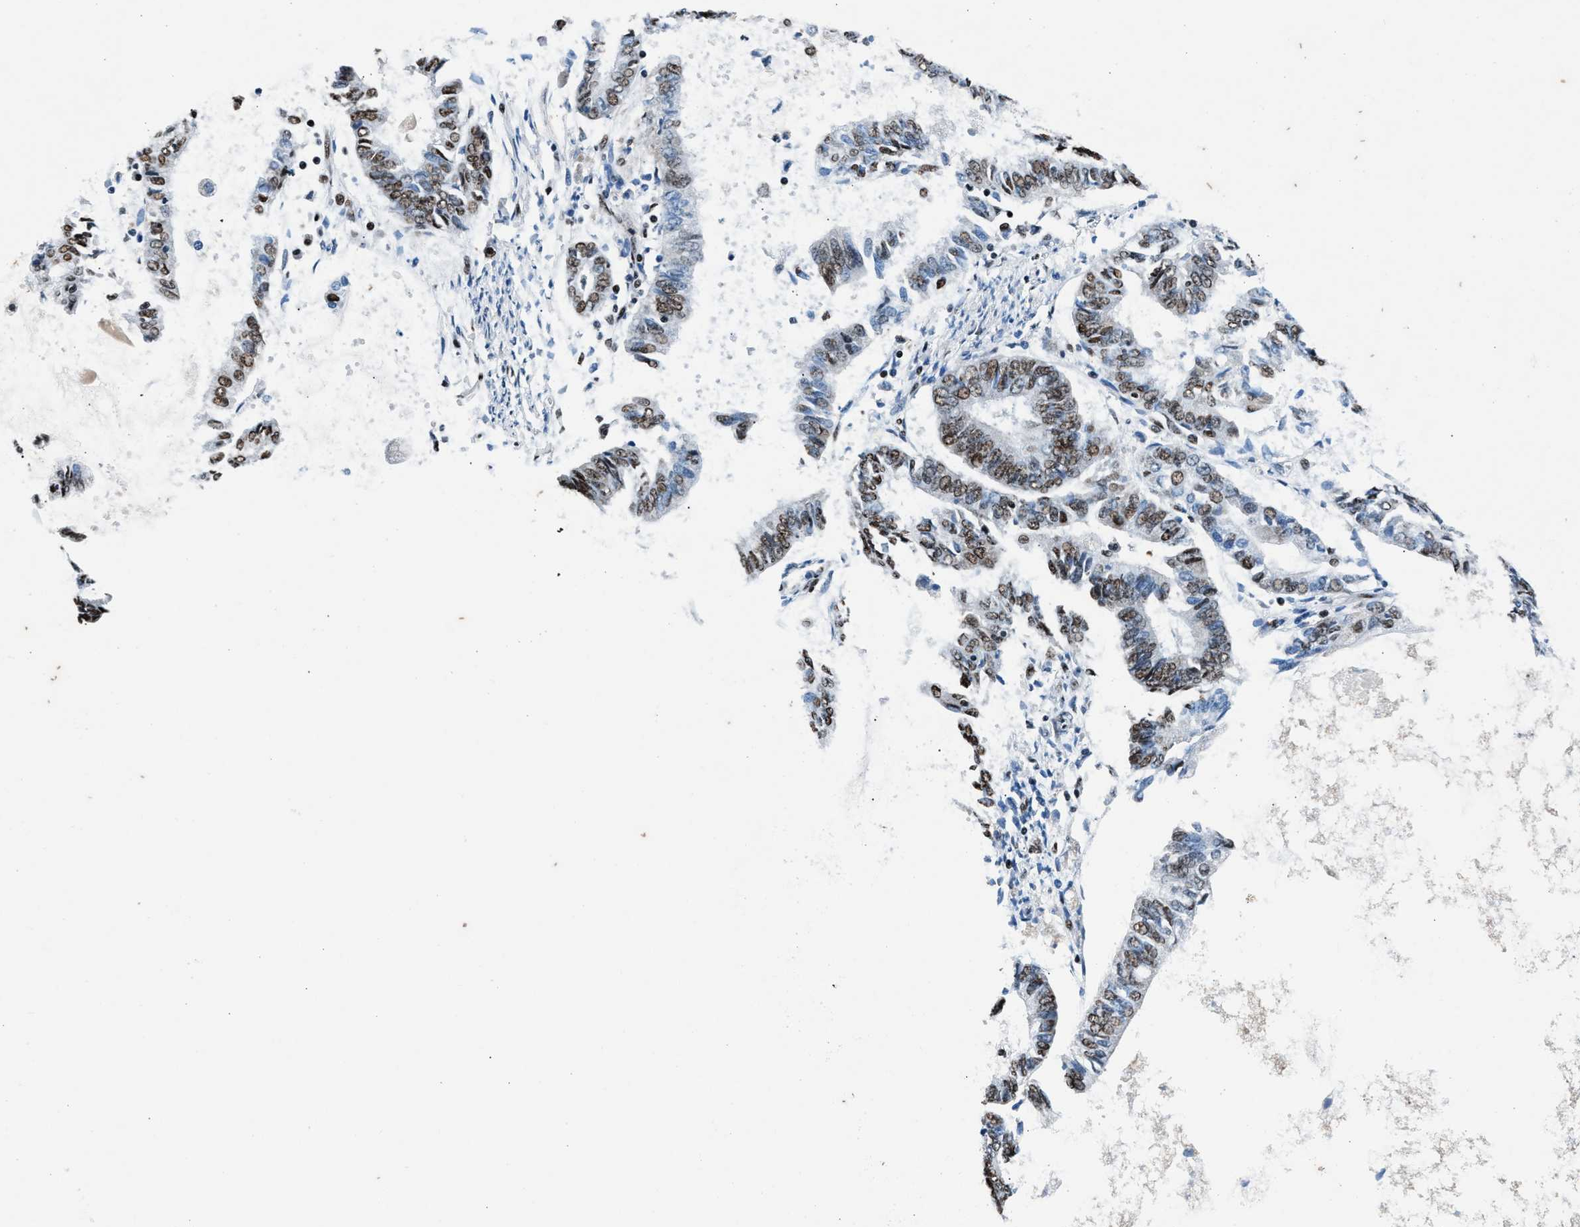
{"staining": {"intensity": "moderate", "quantity": ">75%", "location": "nuclear"}, "tissue": "endometrial cancer", "cell_type": "Tumor cells", "image_type": "cancer", "snomed": [{"axis": "morphology", "description": "Adenocarcinoma, NOS"}, {"axis": "topography", "description": "Endometrium"}], "caption": "This is a photomicrograph of immunohistochemistry staining of endometrial cancer (adenocarcinoma), which shows moderate positivity in the nuclear of tumor cells.", "gene": "PRRC2B", "patient": {"sex": "female", "age": 86}}